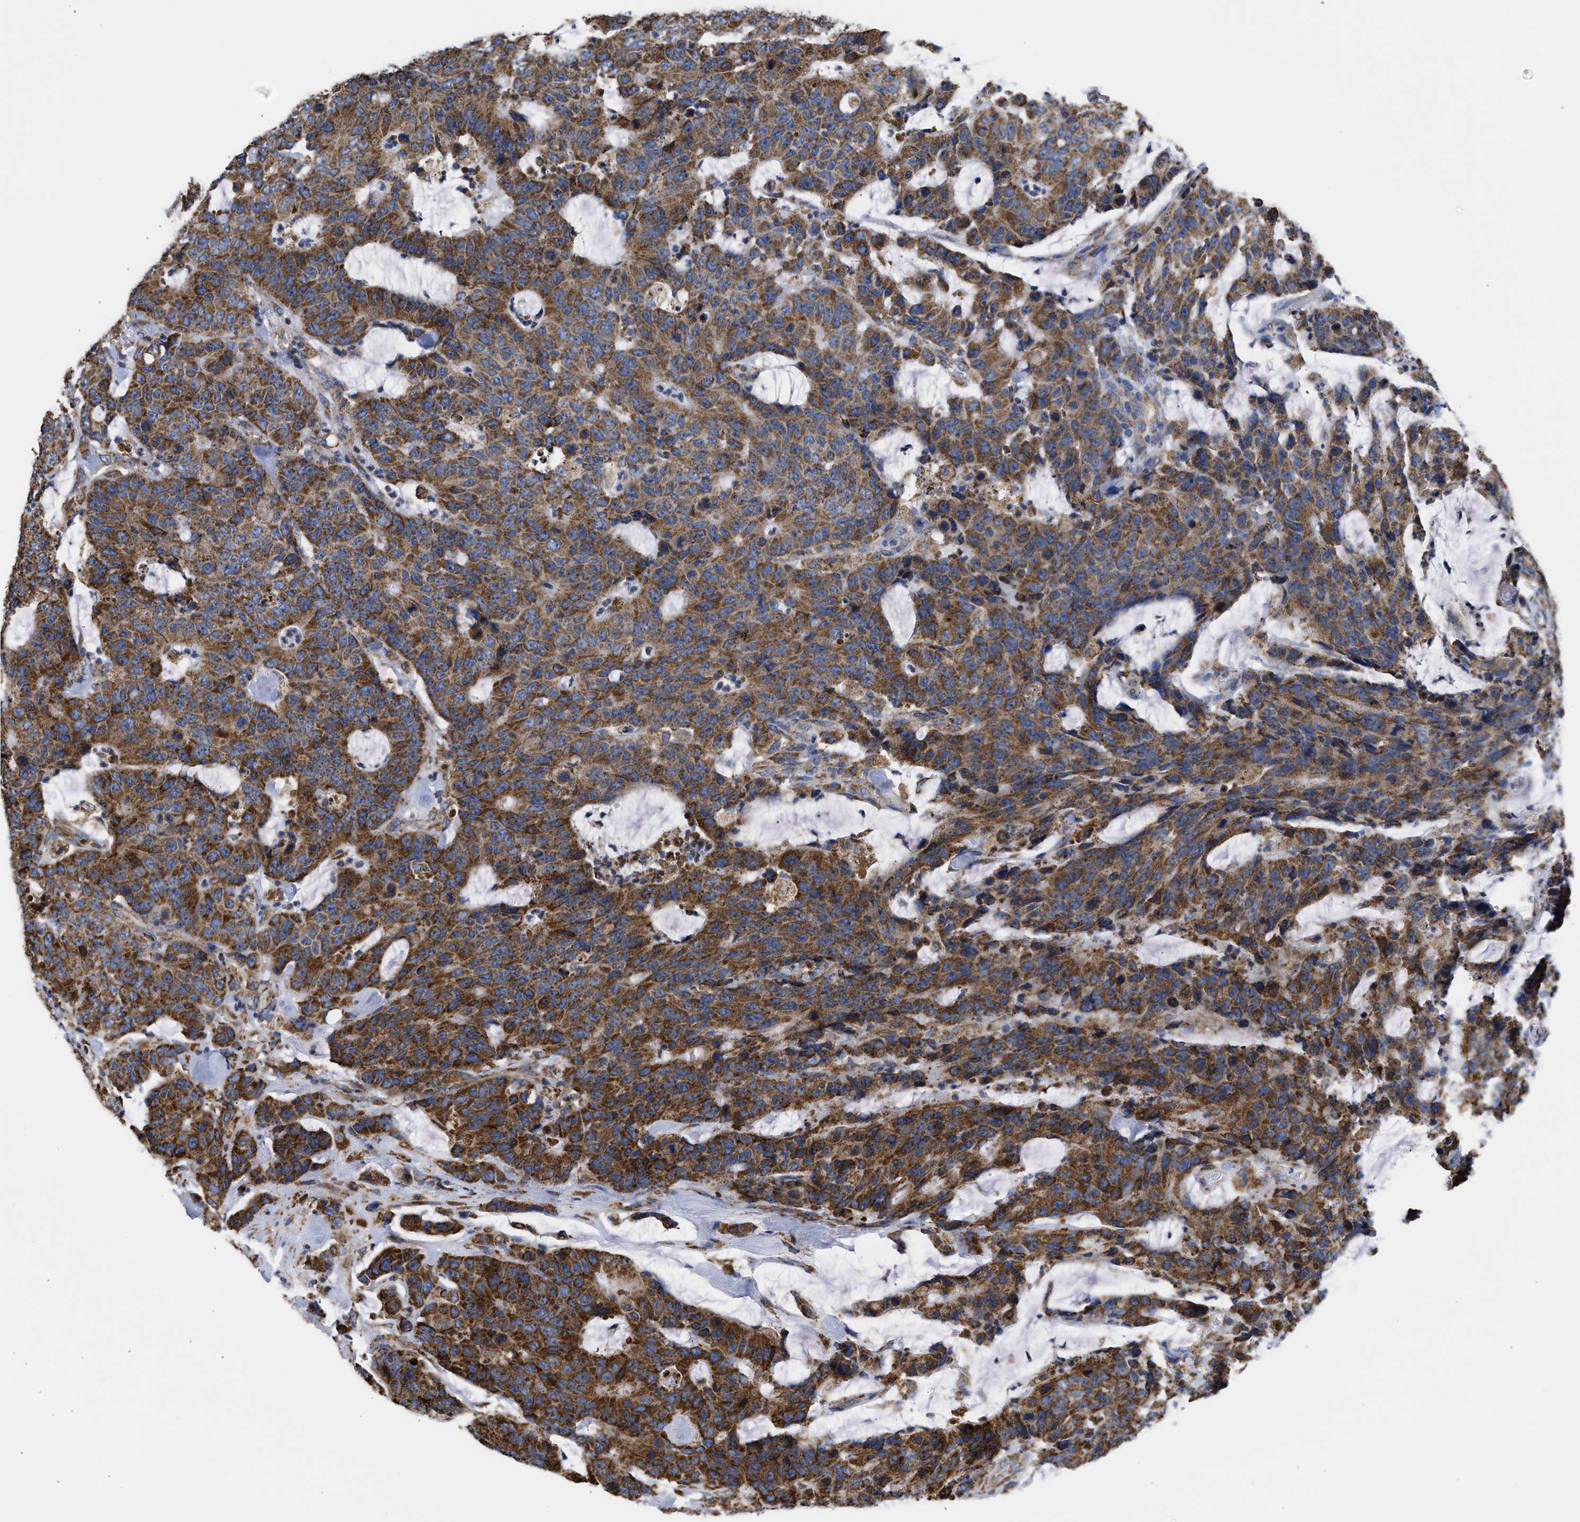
{"staining": {"intensity": "strong", "quantity": ">75%", "location": "cytoplasmic/membranous"}, "tissue": "colorectal cancer", "cell_type": "Tumor cells", "image_type": "cancer", "snomed": [{"axis": "morphology", "description": "Adenocarcinoma, NOS"}, {"axis": "topography", "description": "Colon"}], "caption": "Protein expression analysis of colorectal cancer reveals strong cytoplasmic/membranous positivity in about >75% of tumor cells.", "gene": "CYCS", "patient": {"sex": "female", "age": 86}}